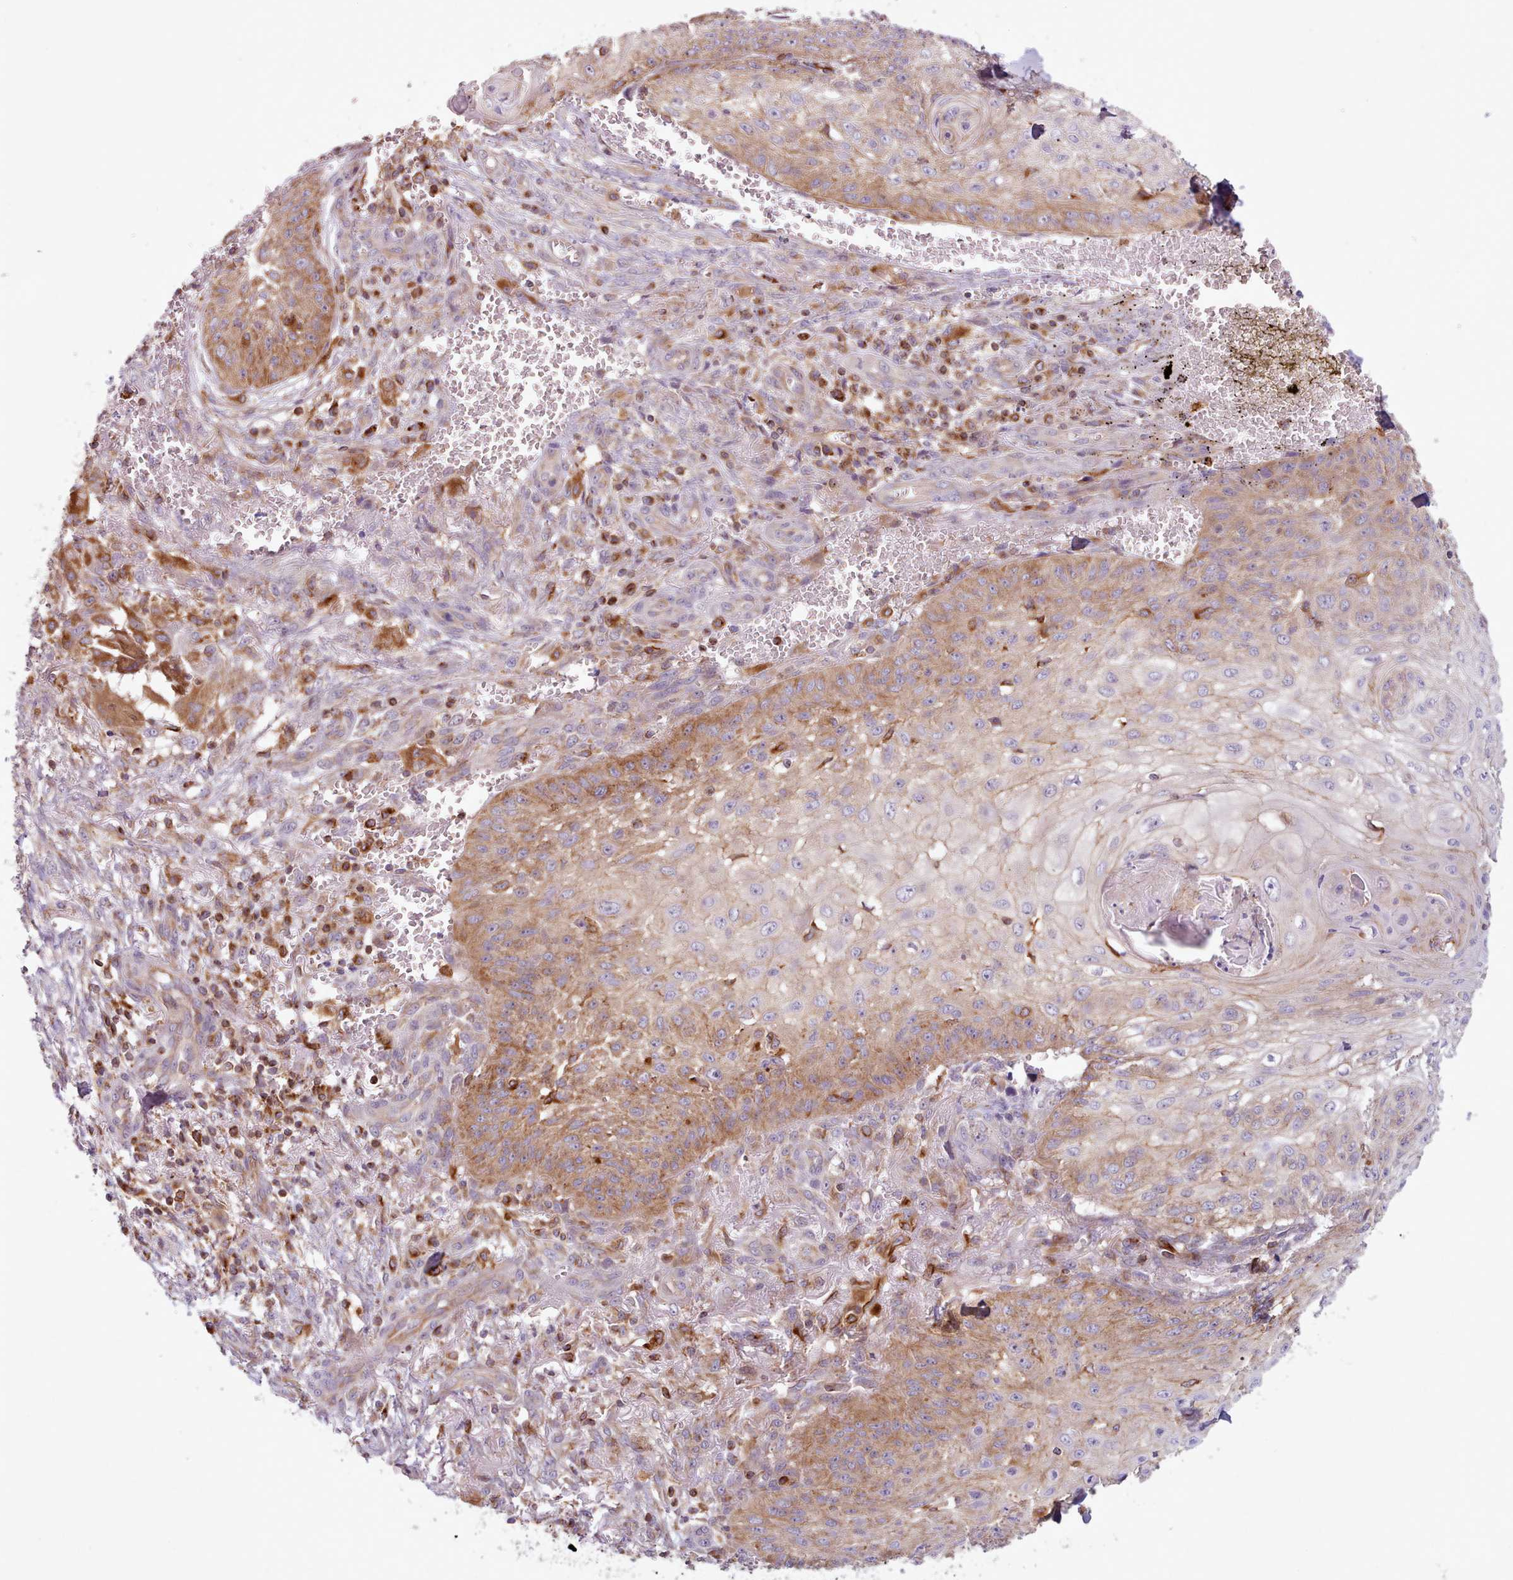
{"staining": {"intensity": "moderate", "quantity": ">75%", "location": "cytoplasmic/membranous"}, "tissue": "skin cancer", "cell_type": "Tumor cells", "image_type": "cancer", "snomed": [{"axis": "morphology", "description": "Squamous cell carcinoma, NOS"}, {"axis": "topography", "description": "Skin"}], "caption": "Brown immunohistochemical staining in human skin cancer (squamous cell carcinoma) shows moderate cytoplasmic/membranous staining in about >75% of tumor cells. The protein is stained brown, and the nuclei are stained in blue (DAB IHC with brightfield microscopy, high magnification).", "gene": "CRYBG1", "patient": {"sex": "male", "age": 70}}